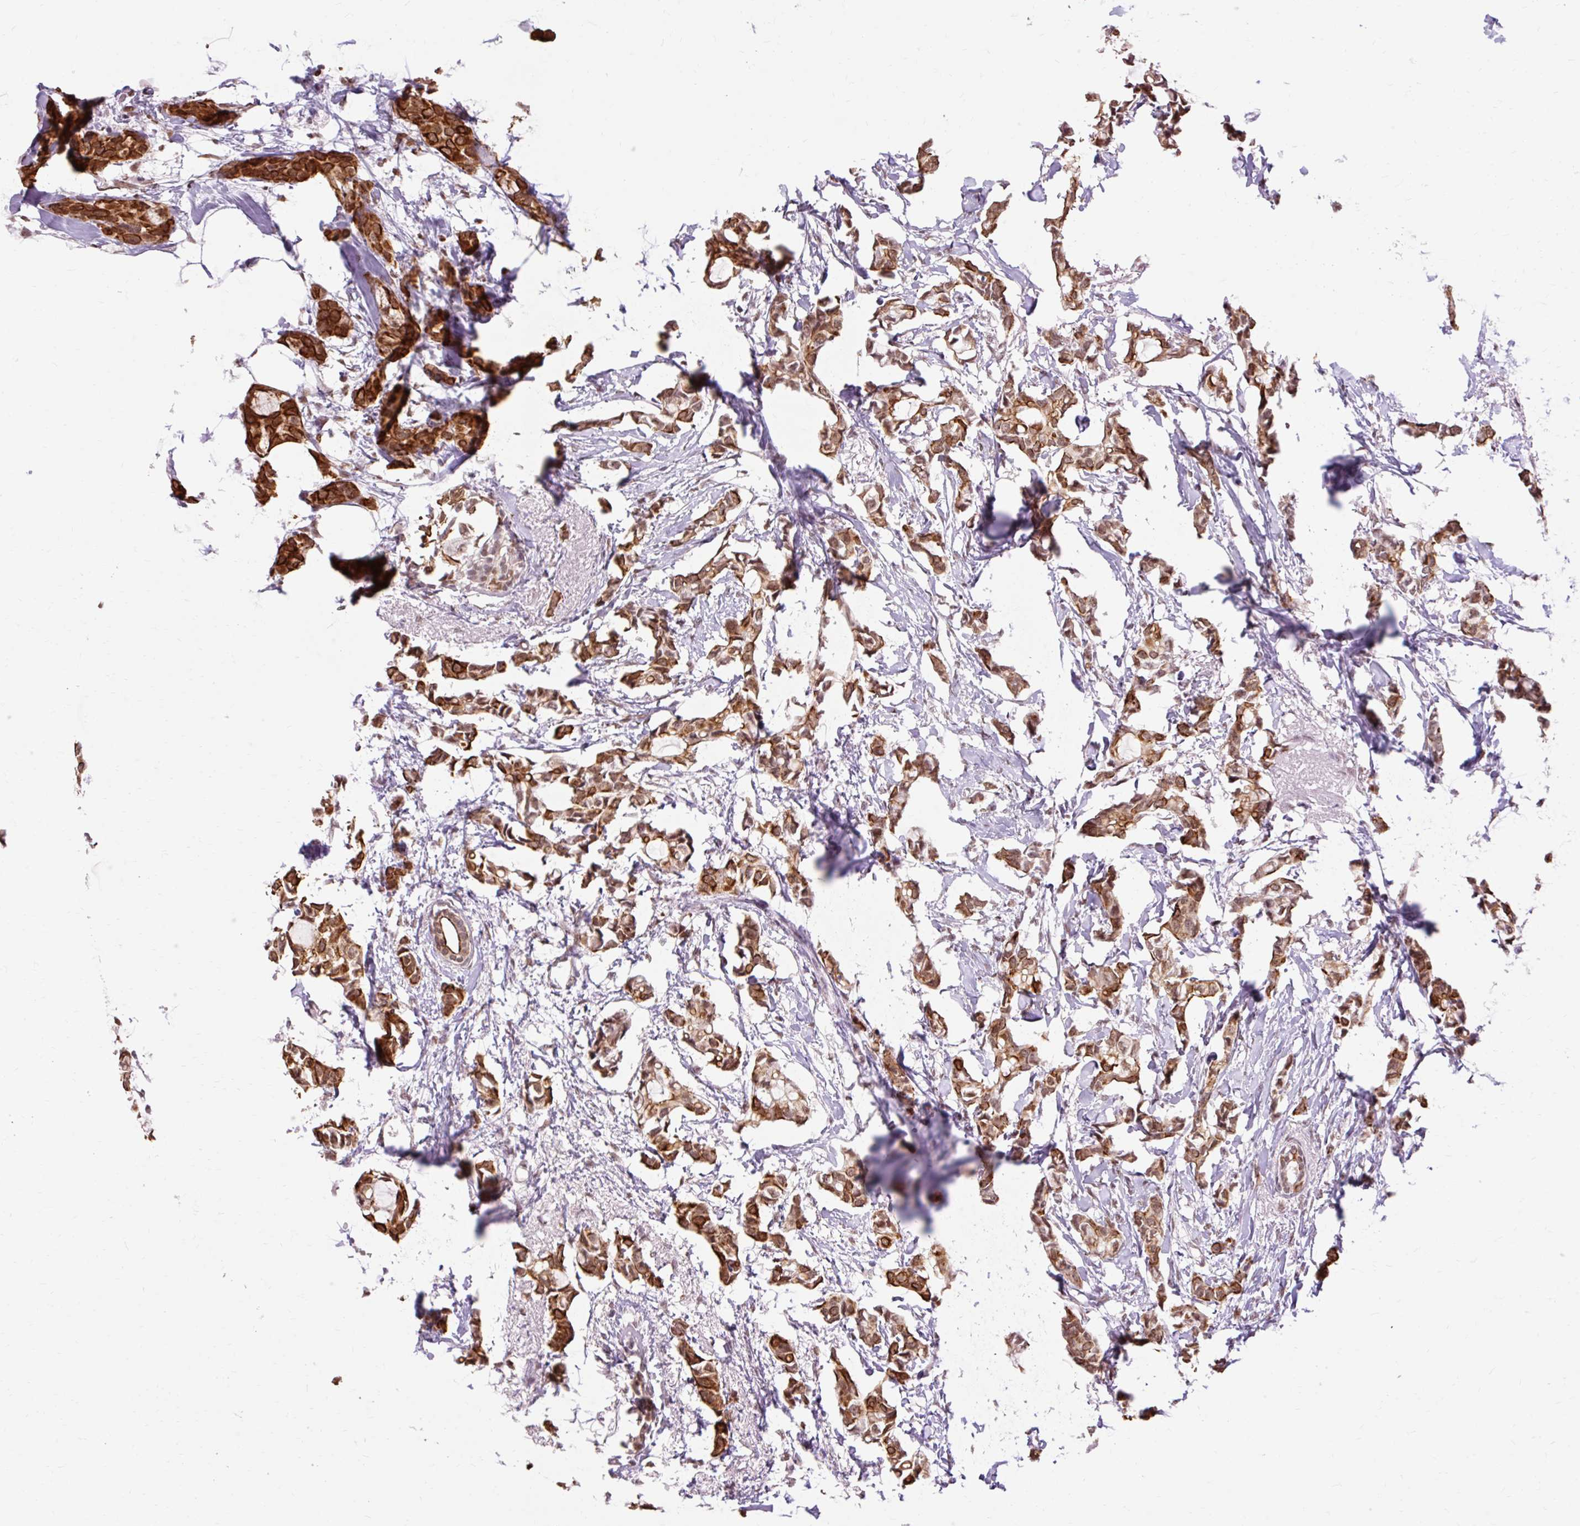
{"staining": {"intensity": "strong", "quantity": ">75%", "location": "cytoplasmic/membranous,nuclear"}, "tissue": "breast cancer", "cell_type": "Tumor cells", "image_type": "cancer", "snomed": [{"axis": "morphology", "description": "Duct carcinoma"}, {"axis": "topography", "description": "Breast"}], "caption": "Immunohistochemistry staining of breast cancer (intraductal carcinoma), which displays high levels of strong cytoplasmic/membranous and nuclear expression in about >75% of tumor cells indicating strong cytoplasmic/membranous and nuclear protein expression. The staining was performed using DAB (3,3'-diaminobenzidine) (brown) for protein detection and nuclei were counterstained in hematoxylin (blue).", "gene": "NPIPB12", "patient": {"sex": "female", "age": 73}}